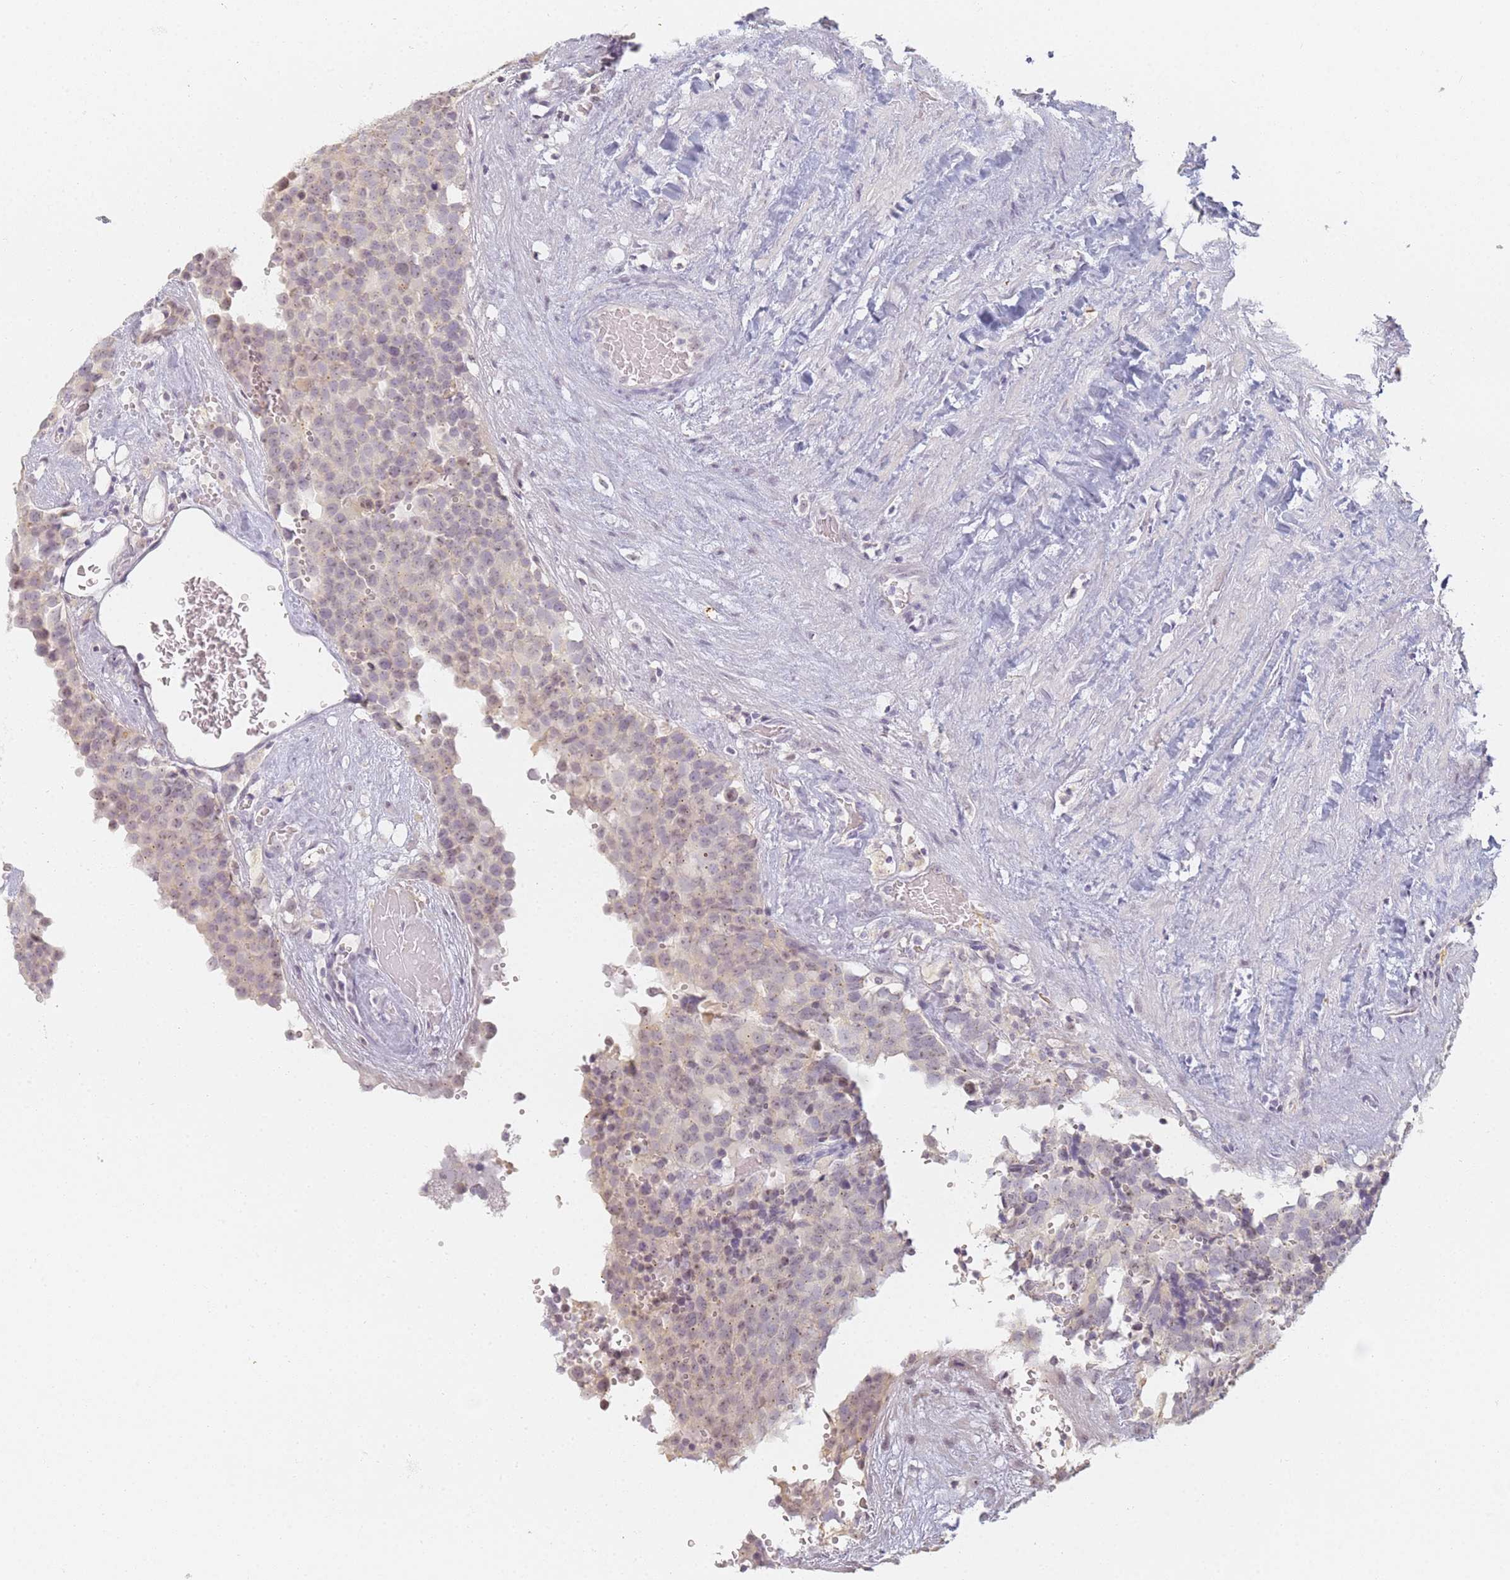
{"staining": {"intensity": "weak", "quantity": "<25%", "location": "cytoplasmic/membranous,nuclear"}, "tissue": "testis cancer", "cell_type": "Tumor cells", "image_type": "cancer", "snomed": [{"axis": "morphology", "description": "Seminoma, NOS"}, {"axis": "topography", "description": "Testis"}], "caption": "High magnification brightfield microscopy of testis seminoma stained with DAB (3,3'-diaminobenzidine) (brown) and counterstained with hematoxylin (blue): tumor cells show no significant expression.", "gene": "SLC38A9", "patient": {"sex": "male", "age": 71}}